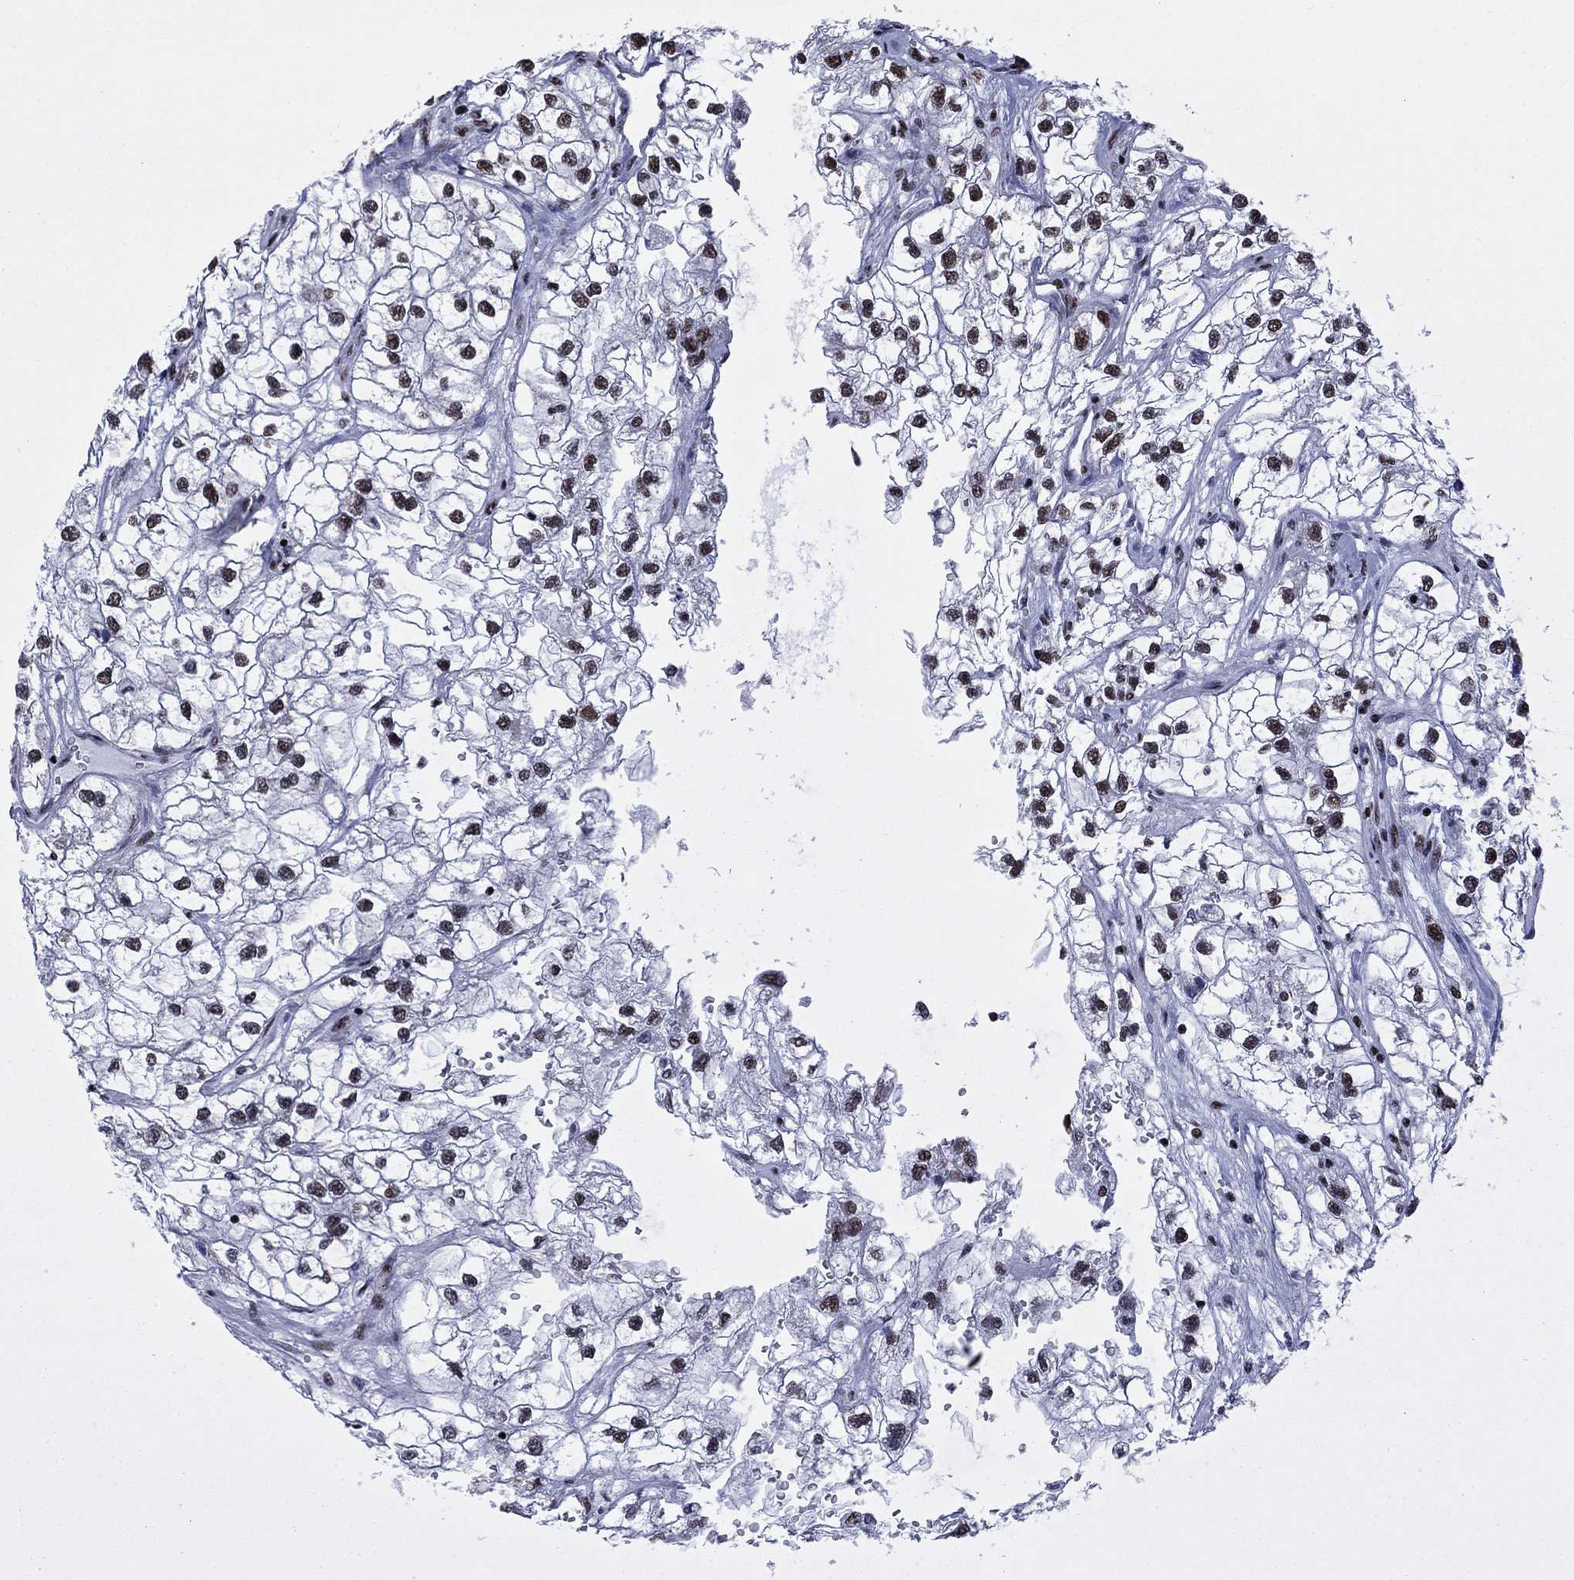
{"staining": {"intensity": "moderate", "quantity": ">75%", "location": "nuclear"}, "tissue": "renal cancer", "cell_type": "Tumor cells", "image_type": "cancer", "snomed": [{"axis": "morphology", "description": "Adenocarcinoma, NOS"}, {"axis": "topography", "description": "Kidney"}], "caption": "There is medium levels of moderate nuclear positivity in tumor cells of adenocarcinoma (renal), as demonstrated by immunohistochemical staining (brown color).", "gene": "N4BP2", "patient": {"sex": "male", "age": 59}}